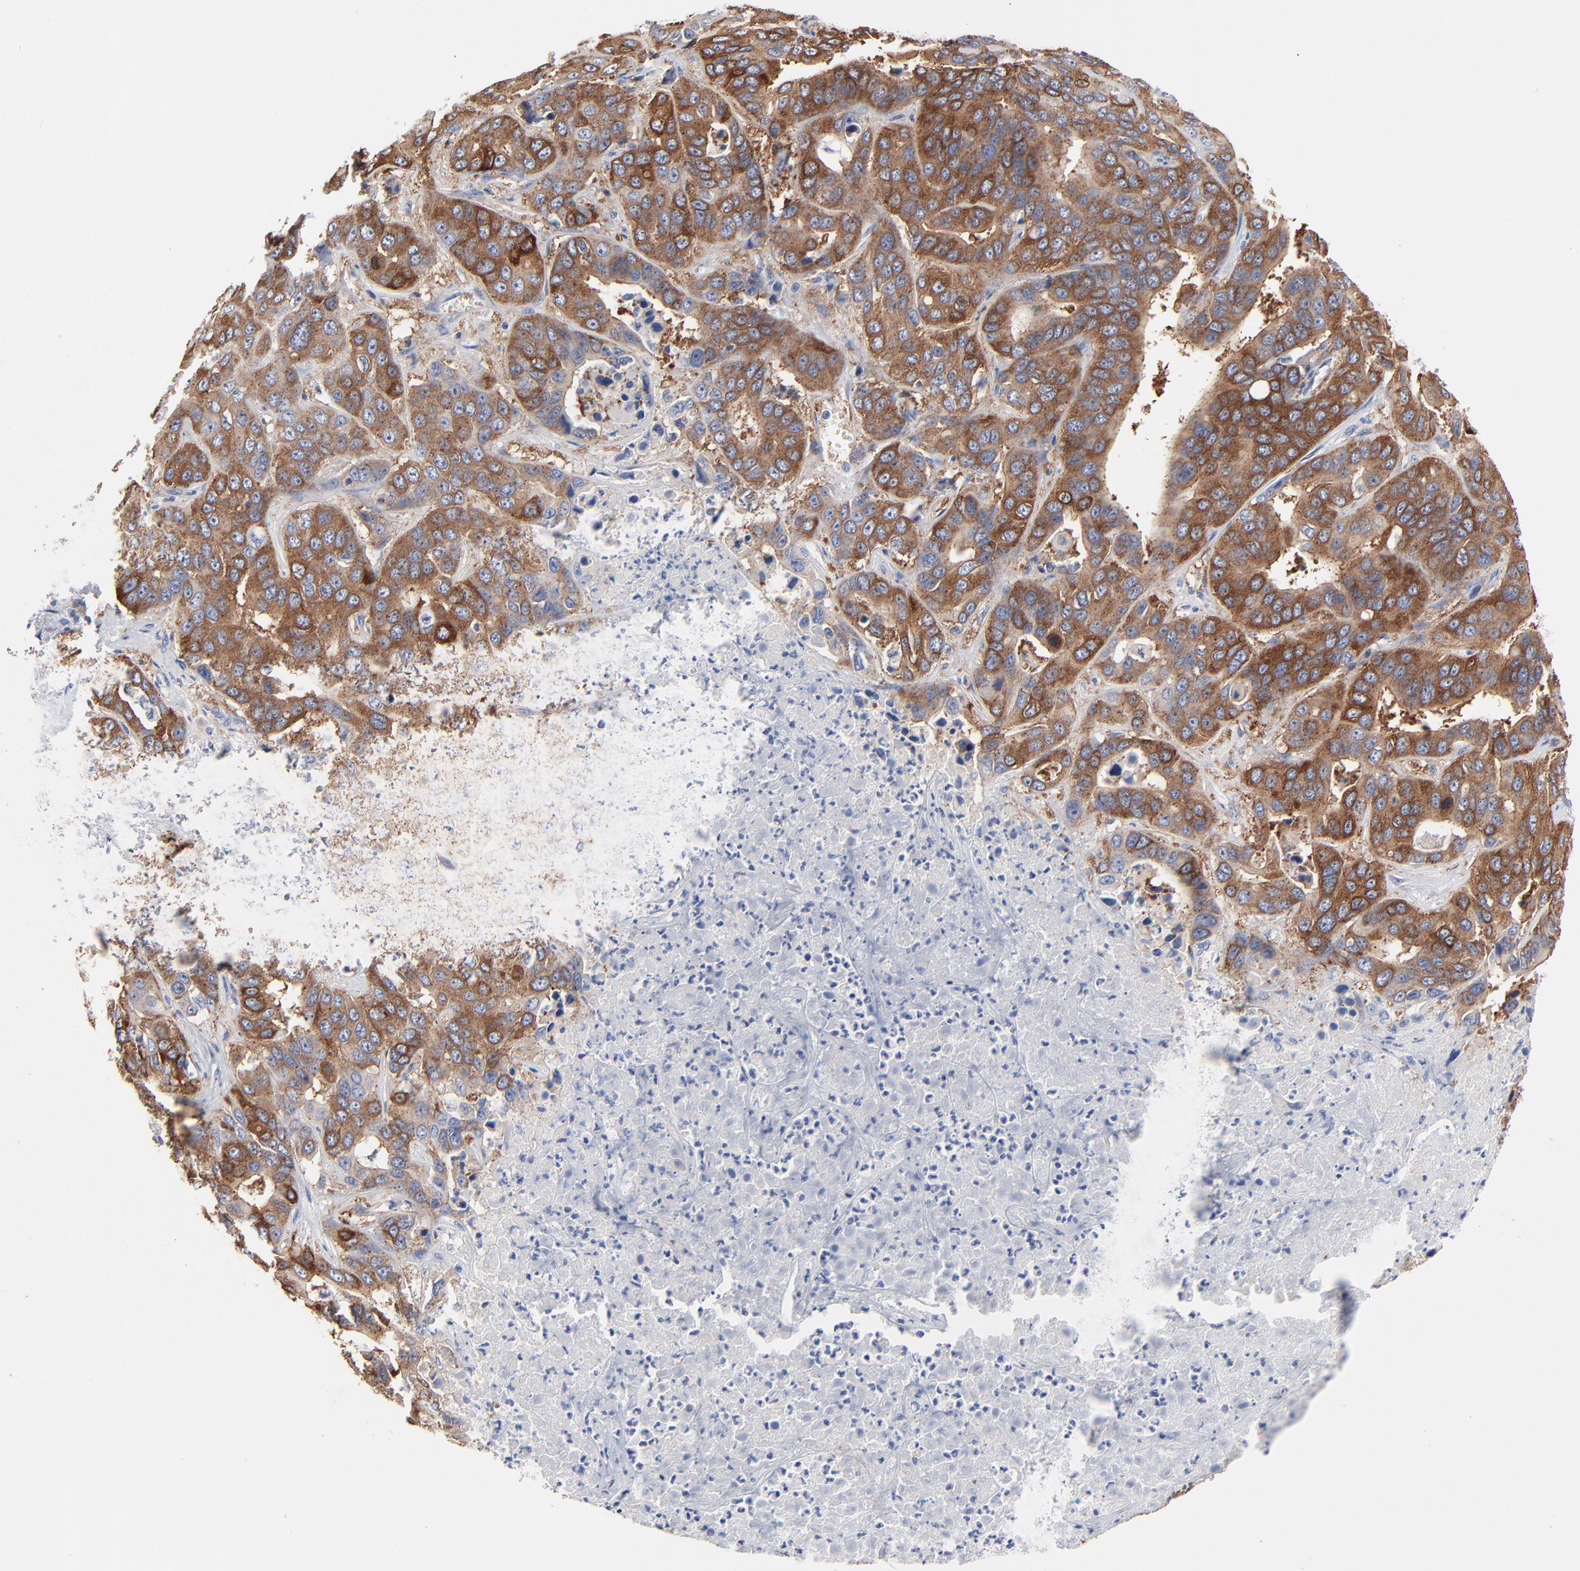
{"staining": {"intensity": "strong", "quantity": ">75%", "location": "cytoplasmic/membranous"}, "tissue": "liver cancer", "cell_type": "Tumor cells", "image_type": "cancer", "snomed": [{"axis": "morphology", "description": "Cholangiocarcinoma"}, {"axis": "topography", "description": "Liver"}], "caption": "High-power microscopy captured an immunohistochemistry (IHC) image of liver cancer (cholangiocarcinoma), revealing strong cytoplasmic/membranous staining in about >75% of tumor cells.", "gene": "CD2AP", "patient": {"sex": "female", "age": 52}}